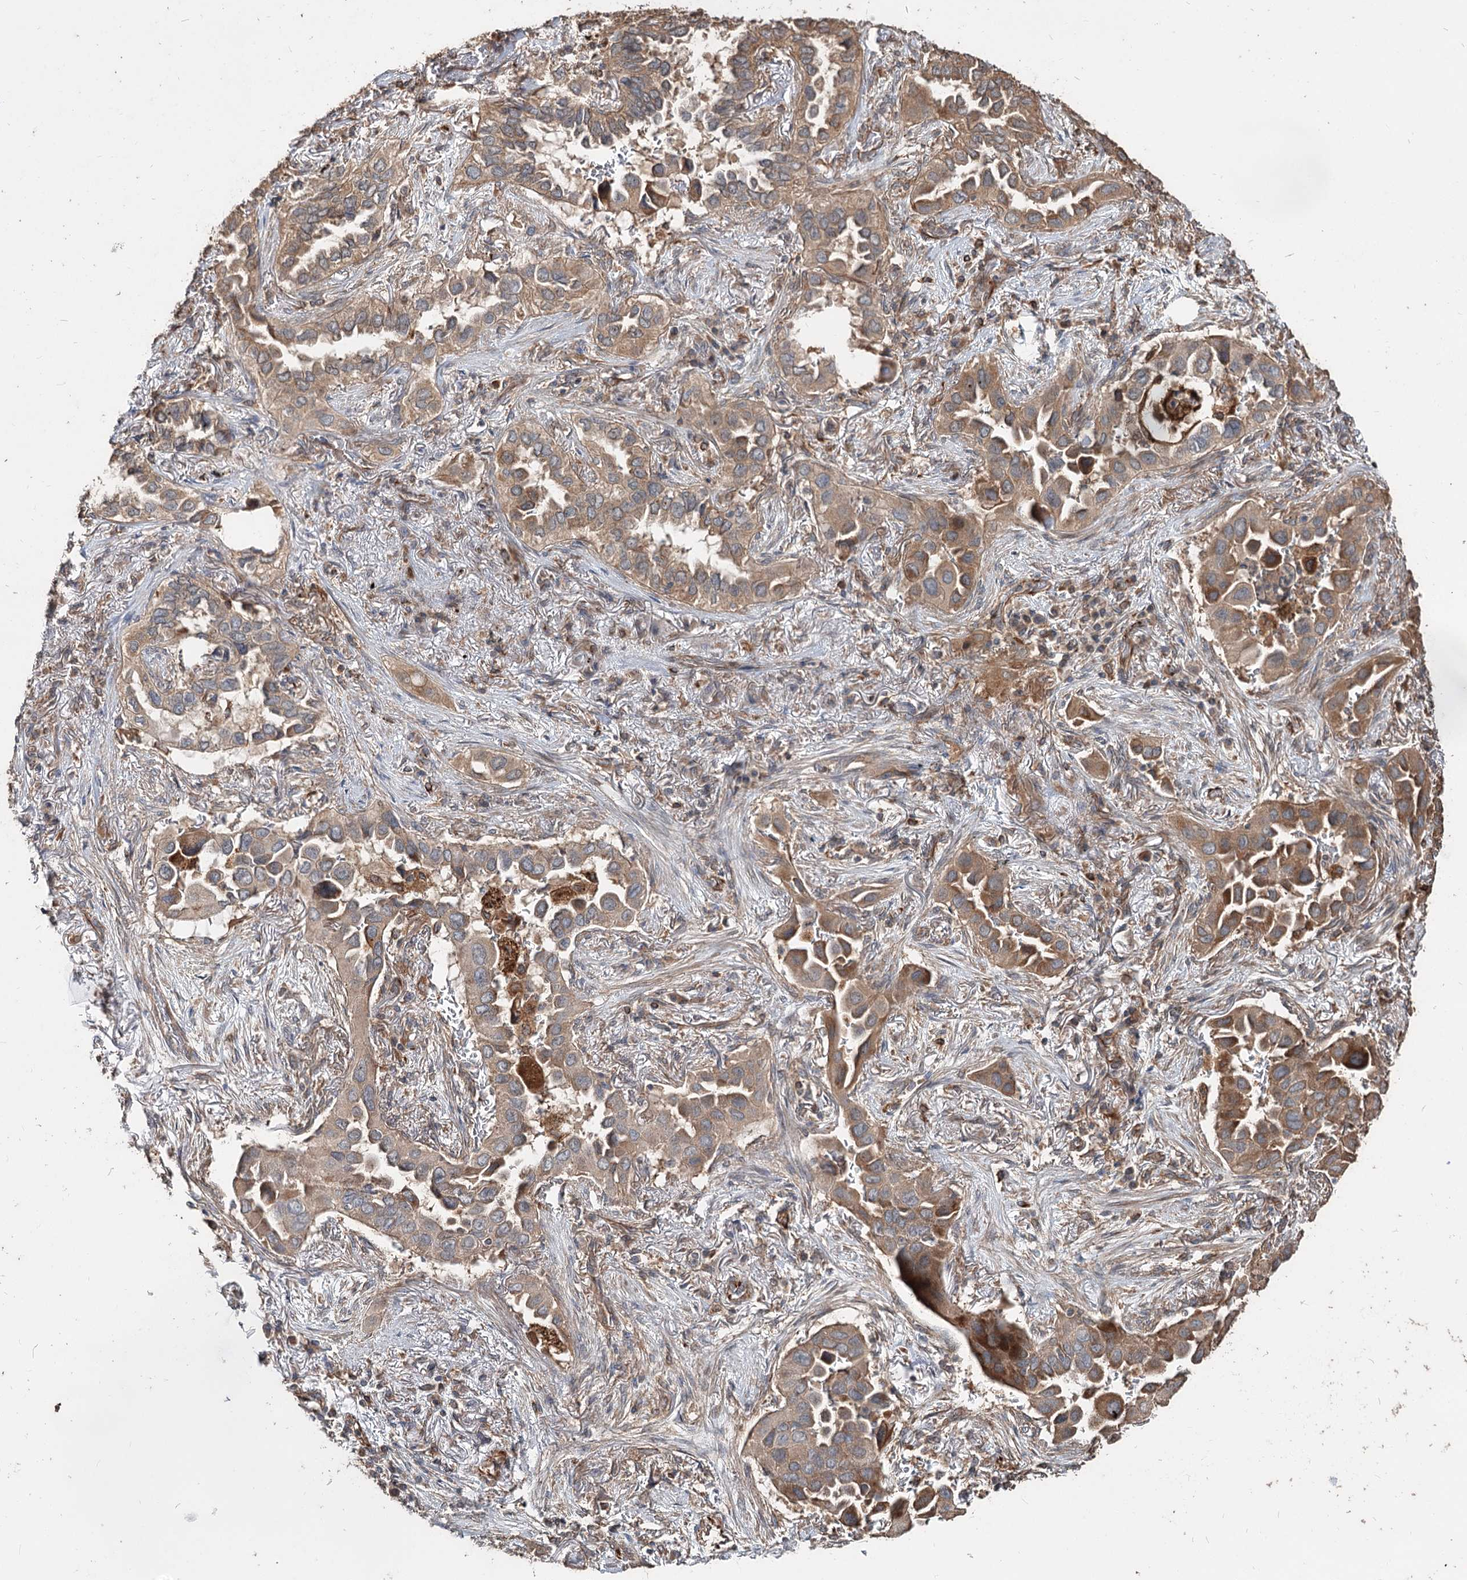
{"staining": {"intensity": "moderate", "quantity": ">75%", "location": "cytoplasmic/membranous"}, "tissue": "lung cancer", "cell_type": "Tumor cells", "image_type": "cancer", "snomed": [{"axis": "morphology", "description": "Adenocarcinoma, NOS"}, {"axis": "topography", "description": "Lung"}], "caption": "The micrograph exhibits a brown stain indicating the presence of a protein in the cytoplasmic/membranous of tumor cells in lung adenocarcinoma.", "gene": "SPART", "patient": {"sex": "female", "age": 76}}